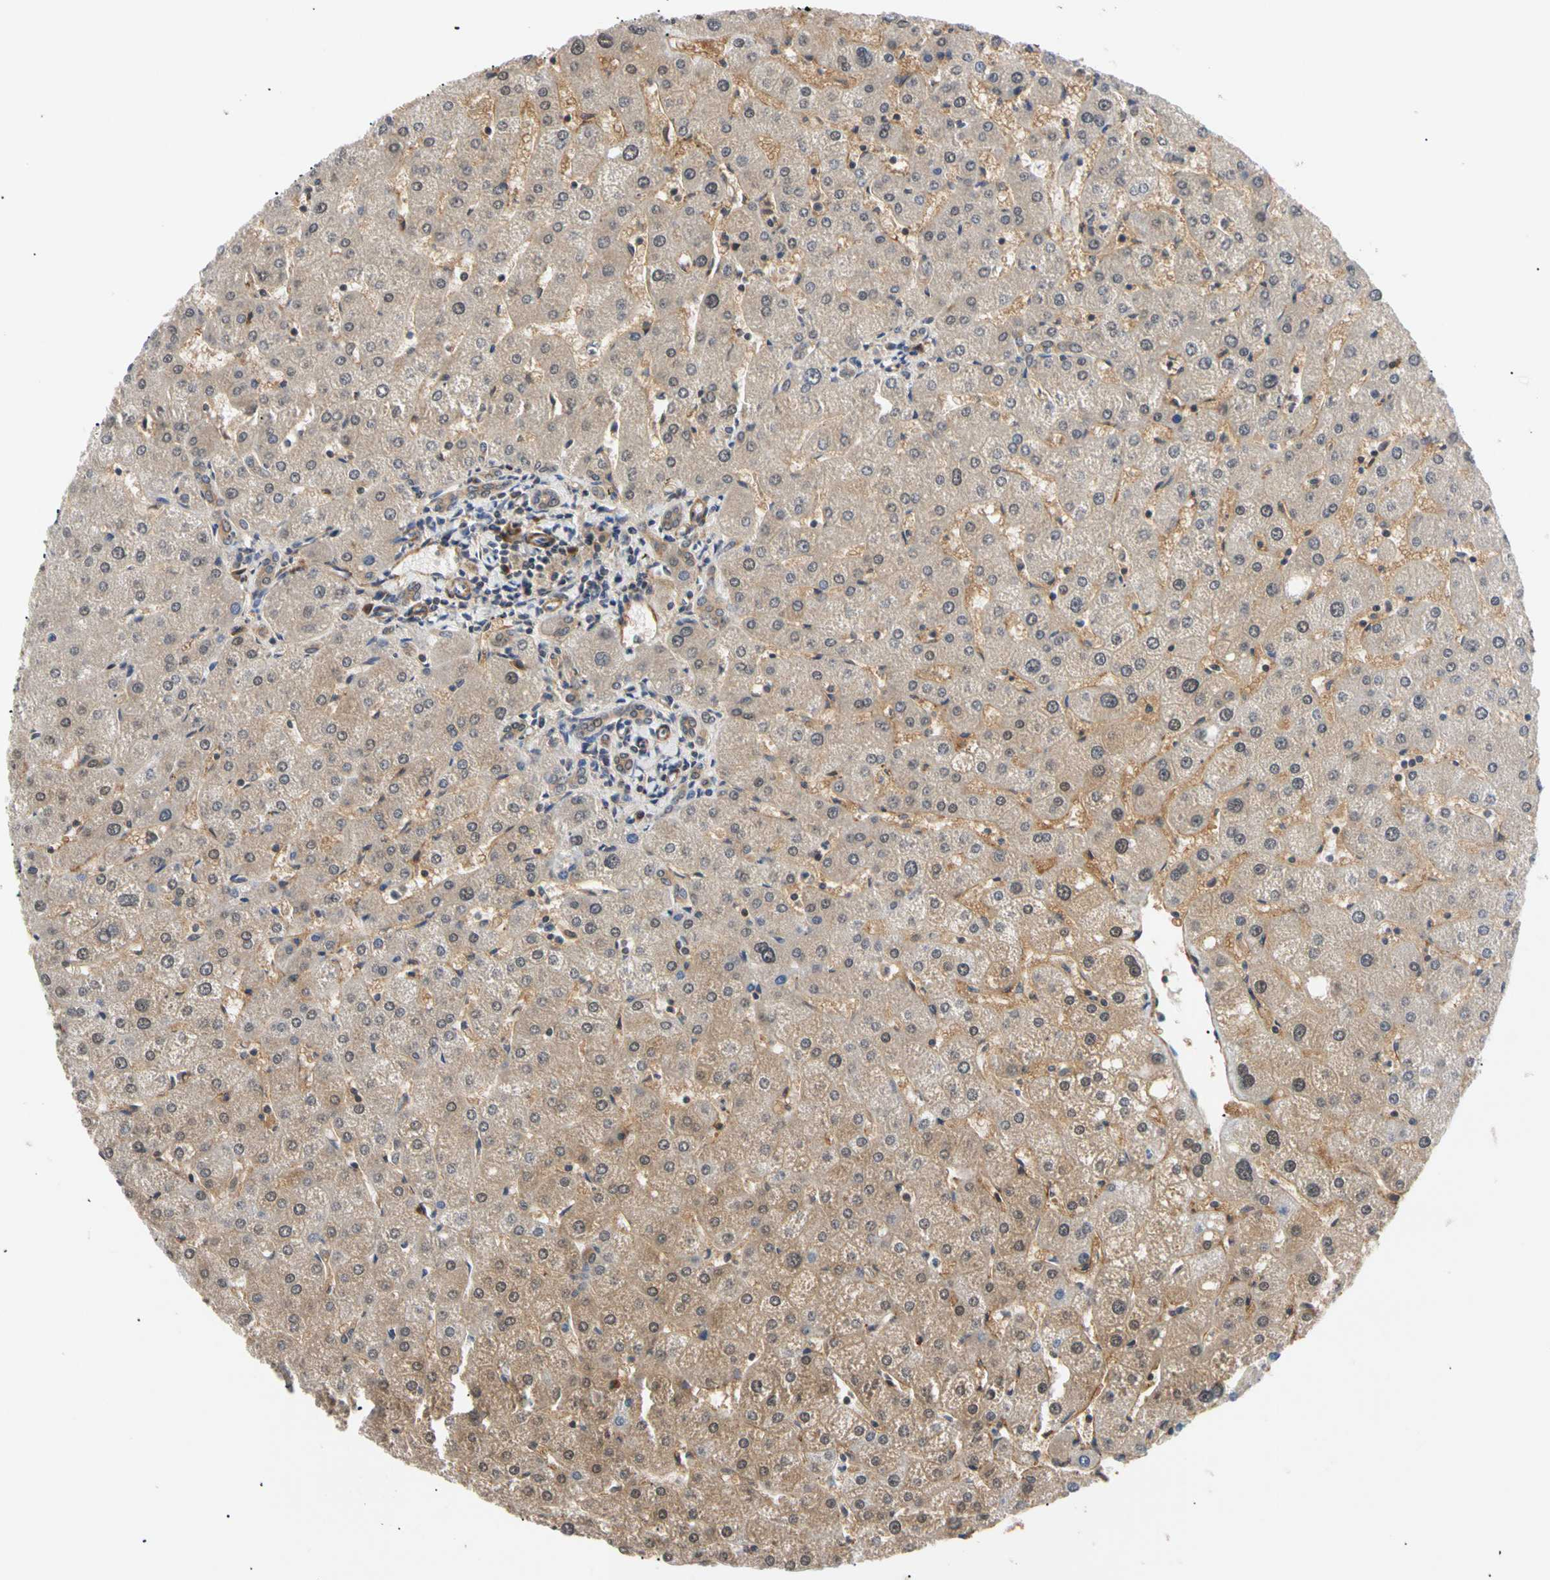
{"staining": {"intensity": "weak", "quantity": ">75%", "location": "cytoplasmic/membranous"}, "tissue": "liver", "cell_type": "Cholangiocytes", "image_type": "normal", "snomed": [{"axis": "morphology", "description": "Normal tissue, NOS"}, {"axis": "topography", "description": "Liver"}], "caption": "IHC of benign human liver exhibits low levels of weak cytoplasmic/membranous staining in approximately >75% of cholangiocytes.", "gene": "SEC23B", "patient": {"sex": "male", "age": 67}}